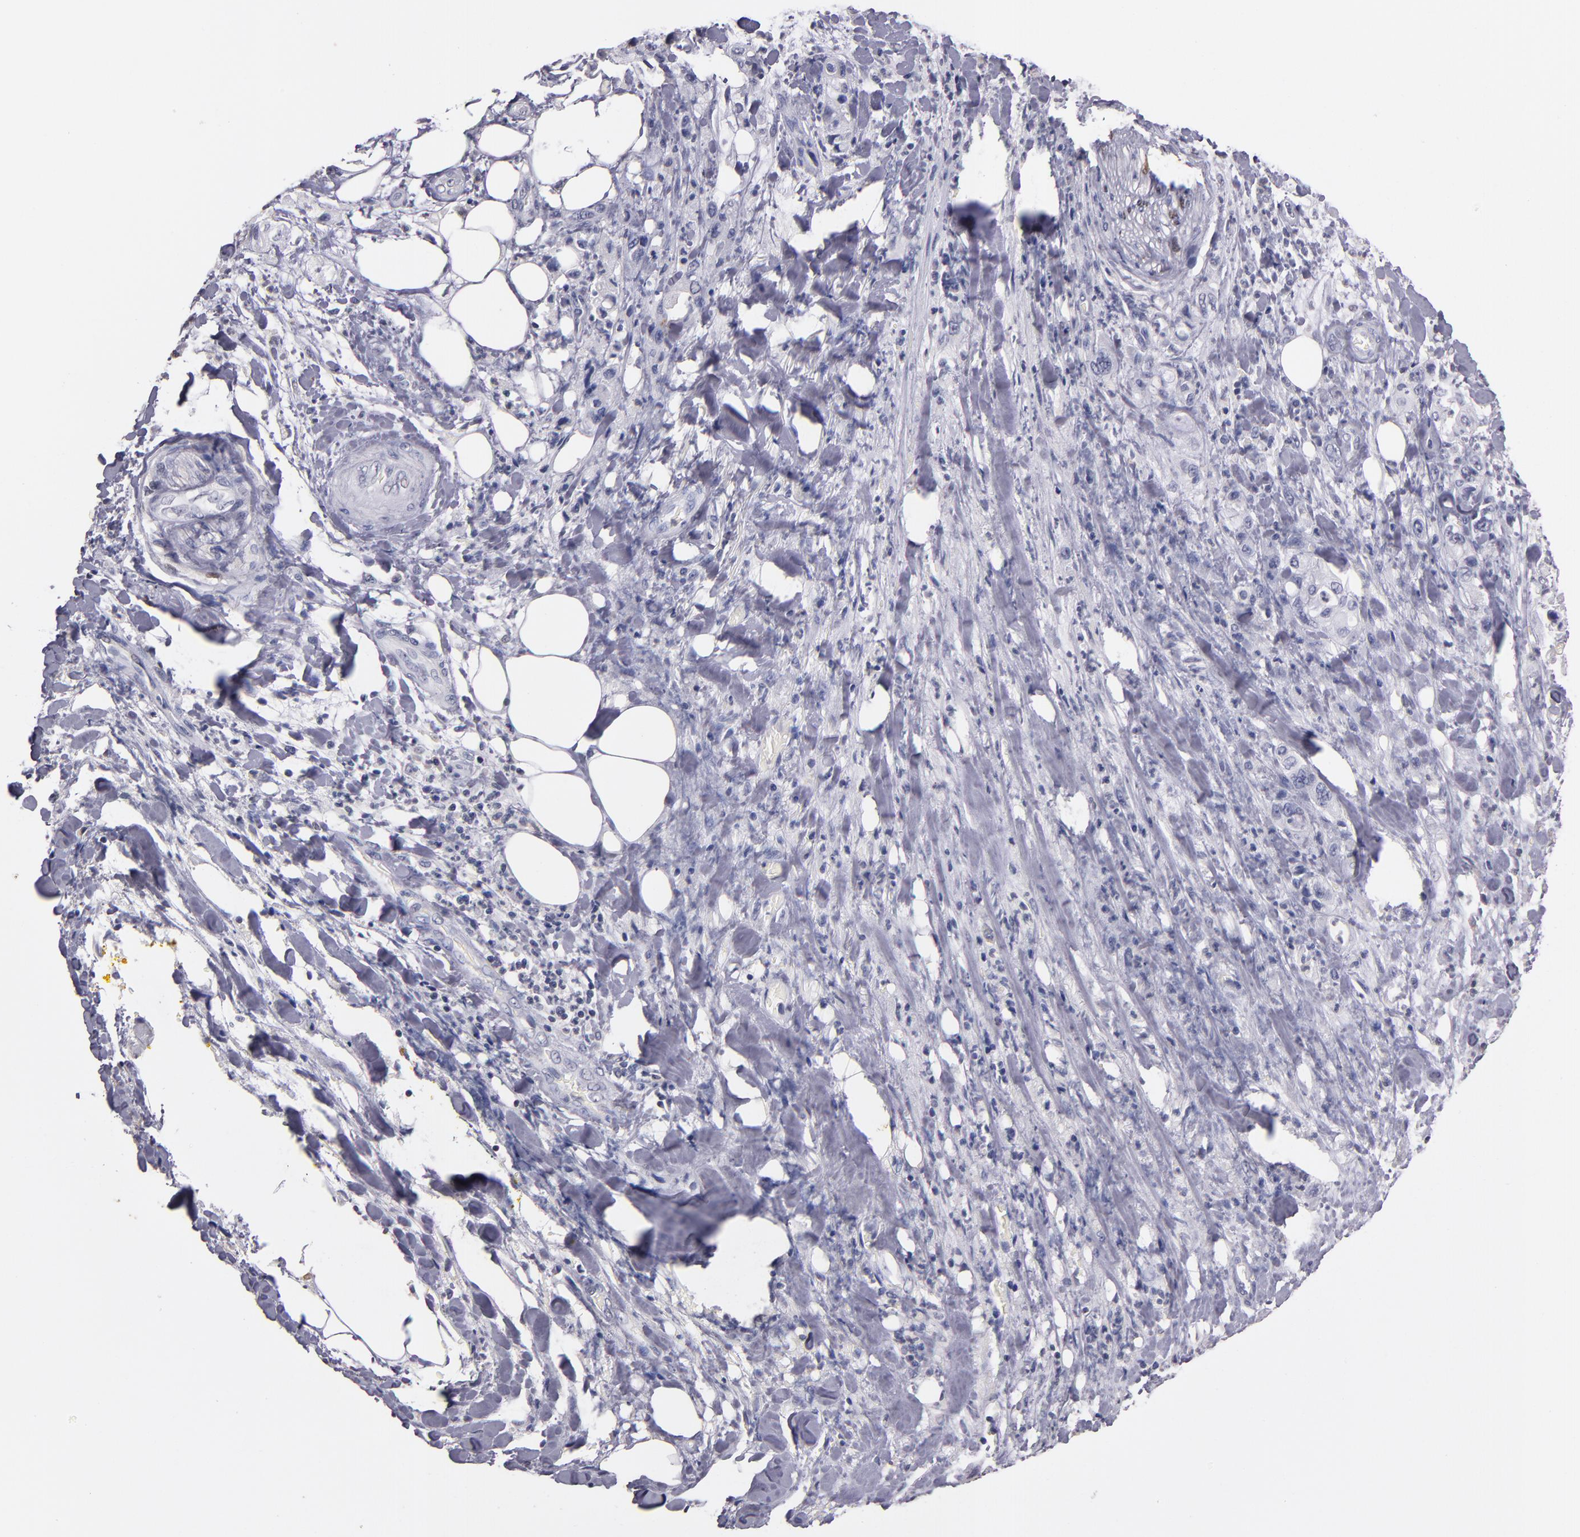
{"staining": {"intensity": "negative", "quantity": "none", "location": "none"}, "tissue": "pancreatic cancer", "cell_type": "Tumor cells", "image_type": "cancer", "snomed": [{"axis": "morphology", "description": "Adenocarcinoma, NOS"}, {"axis": "topography", "description": "Pancreas"}], "caption": "The immunohistochemistry (IHC) photomicrograph has no significant staining in tumor cells of pancreatic cancer (adenocarcinoma) tissue.", "gene": "SOX10", "patient": {"sex": "male", "age": 70}}